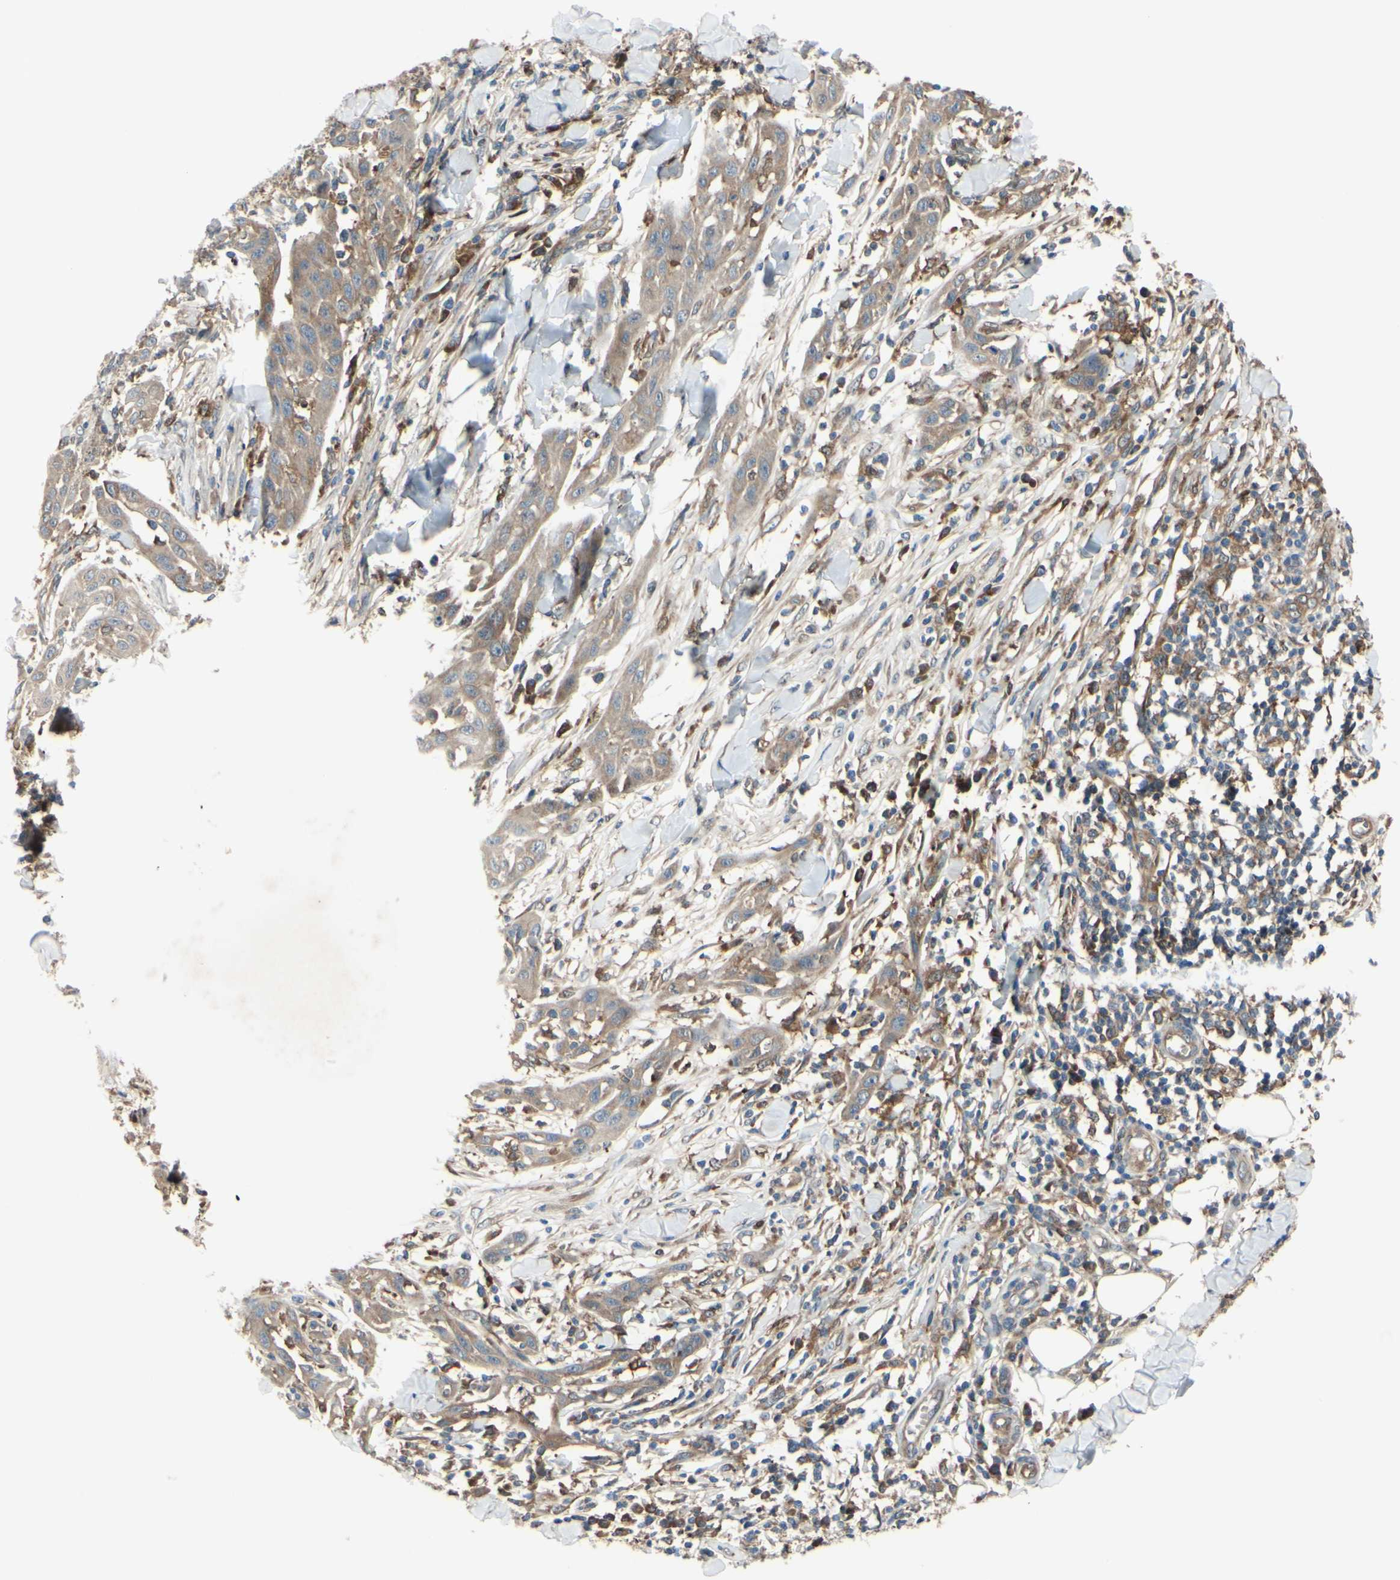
{"staining": {"intensity": "weak", "quantity": ">75%", "location": "cytoplasmic/membranous"}, "tissue": "skin cancer", "cell_type": "Tumor cells", "image_type": "cancer", "snomed": [{"axis": "morphology", "description": "Squamous cell carcinoma, NOS"}, {"axis": "topography", "description": "Skin"}], "caption": "Immunohistochemistry (IHC) micrograph of neoplastic tissue: skin squamous cell carcinoma stained using IHC shows low levels of weak protein expression localized specifically in the cytoplasmic/membranous of tumor cells, appearing as a cytoplasmic/membranous brown color.", "gene": "IGSF9B", "patient": {"sex": "male", "age": 24}}